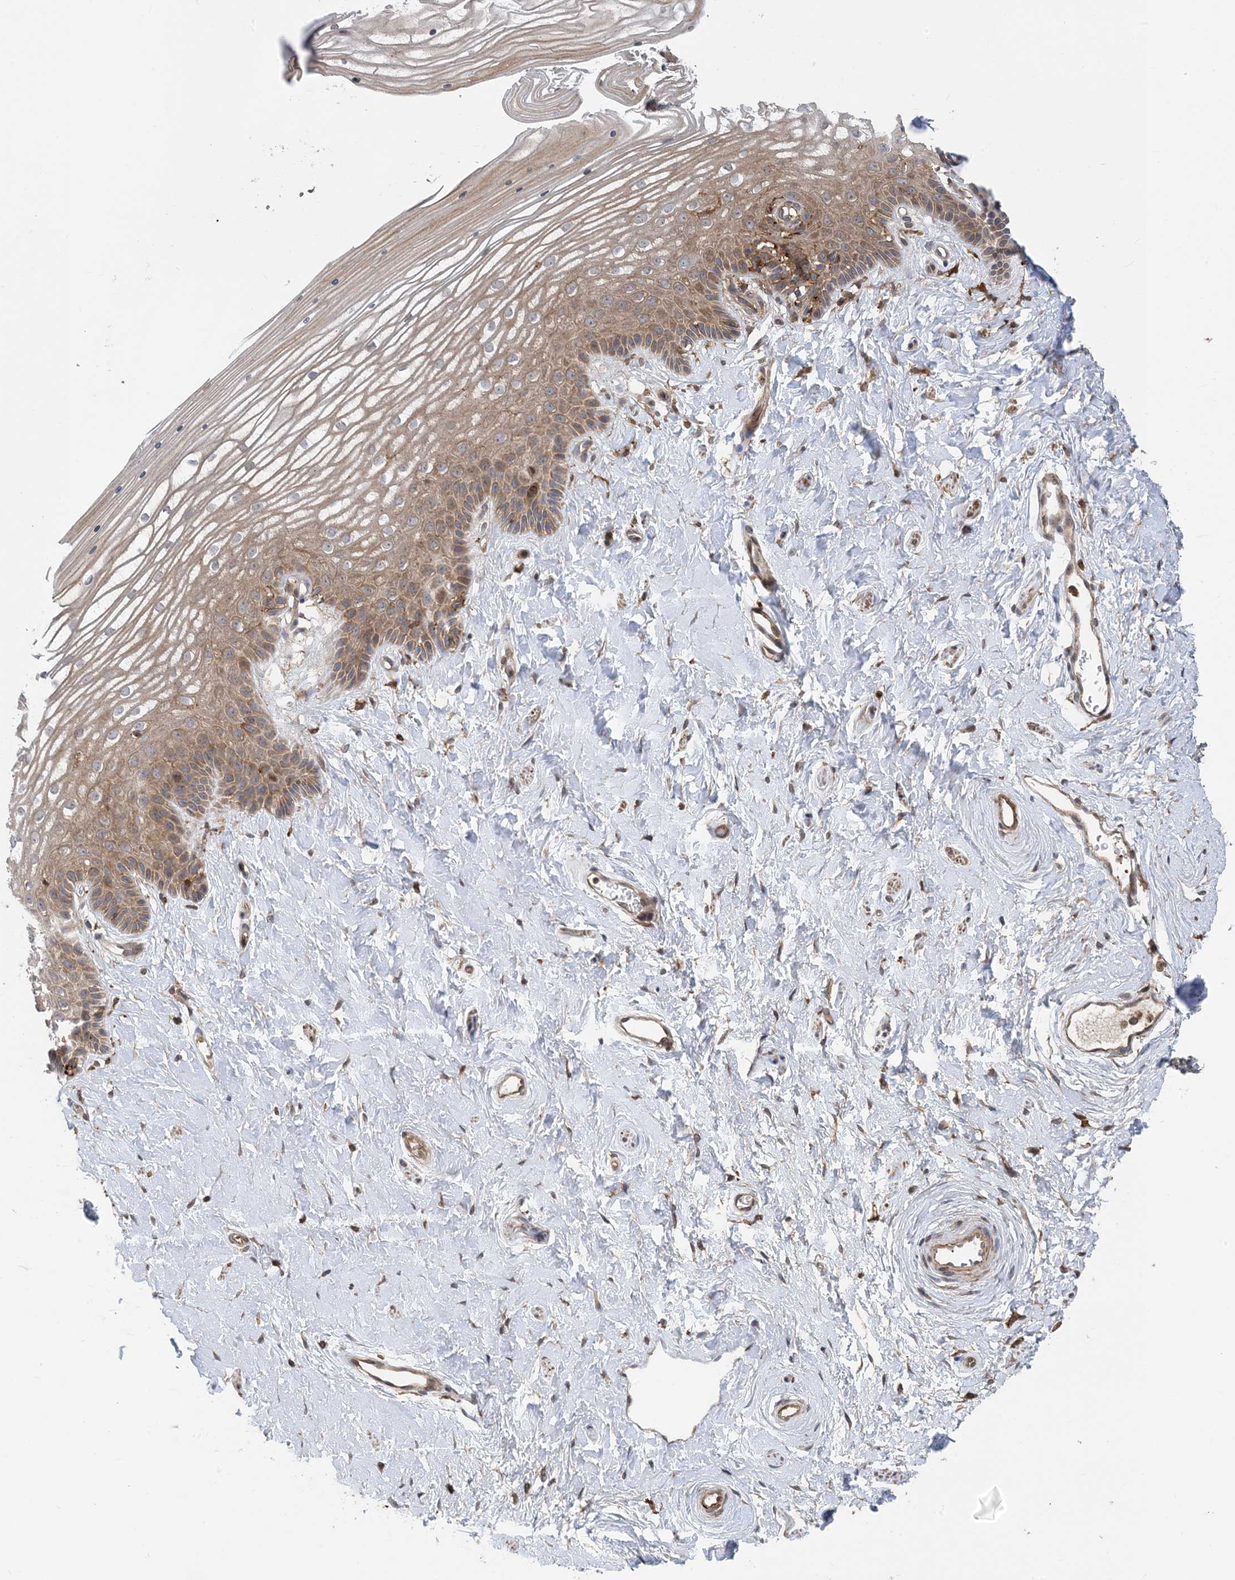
{"staining": {"intensity": "moderate", "quantity": ">75%", "location": "cytoplasmic/membranous"}, "tissue": "vagina", "cell_type": "Squamous epithelial cells", "image_type": "normal", "snomed": [{"axis": "morphology", "description": "Normal tissue, NOS"}, {"axis": "topography", "description": "Vagina"}, {"axis": "topography", "description": "Cervix"}], "caption": "Protein staining of benign vagina exhibits moderate cytoplasmic/membranous expression in approximately >75% of squamous epithelial cells.", "gene": "HS1BP3", "patient": {"sex": "female", "age": 40}}